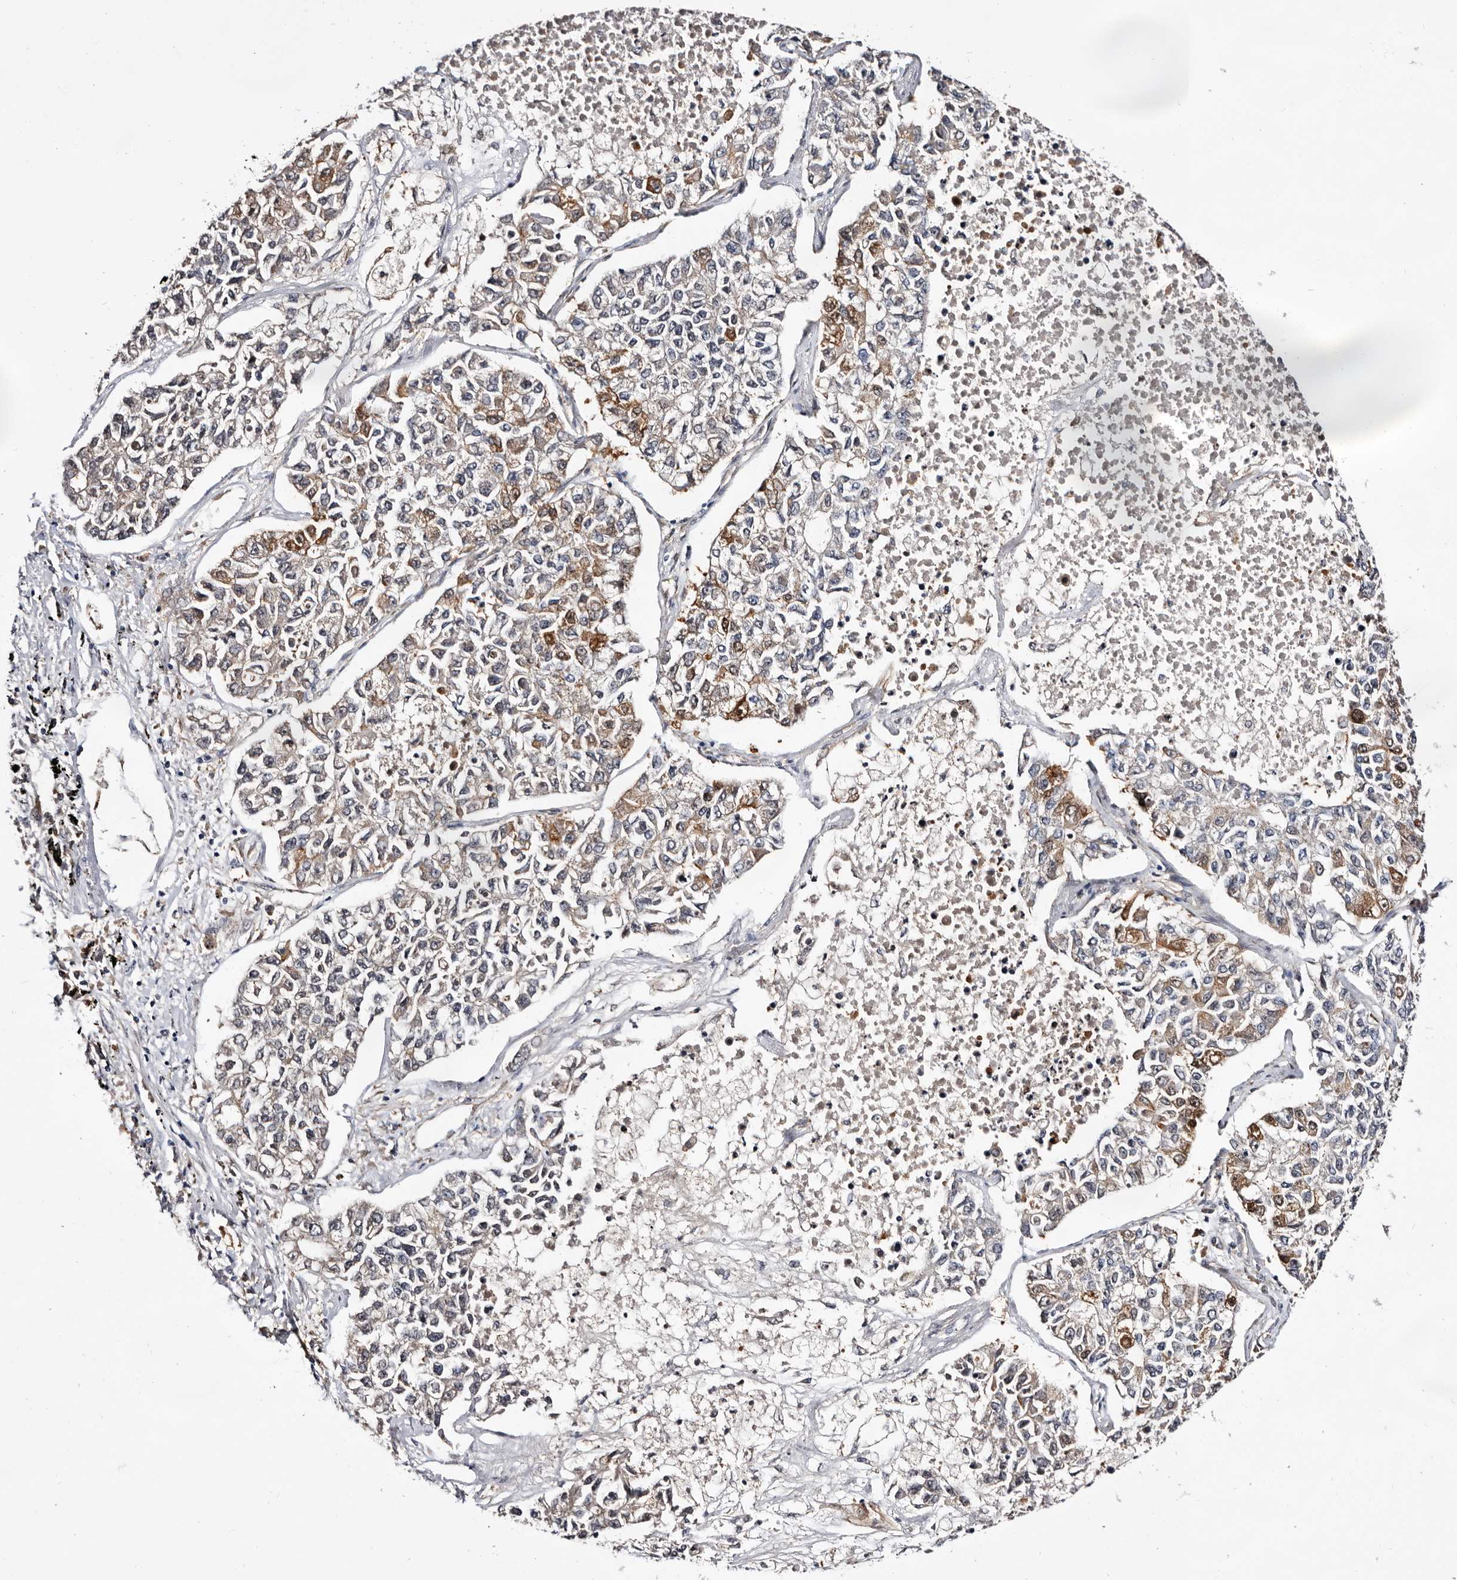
{"staining": {"intensity": "moderate", "quantity": "<25%", "location": "cytoplasmic/membranous,nuclear"}, "tissue": "lung cancer", "cell_type": "Tumor cells", "image_type": "cancer", "snomed": [{"axis": "morphology", "description": "Adenocarcinoma, NOS"}, {"axis": "topography", "description": "Lung"}], "caption": "Immunohistochemistry photomicrograph of lung cancer (adenocarcinoma) stained for a protein (brown), which exhibits low levels of moderate cytoplasmic/membranous and nuclear staining in approximately <25% of tumor cells.", "gene": "TP53I3", "patient": {"sex": "male", "age": 49}}